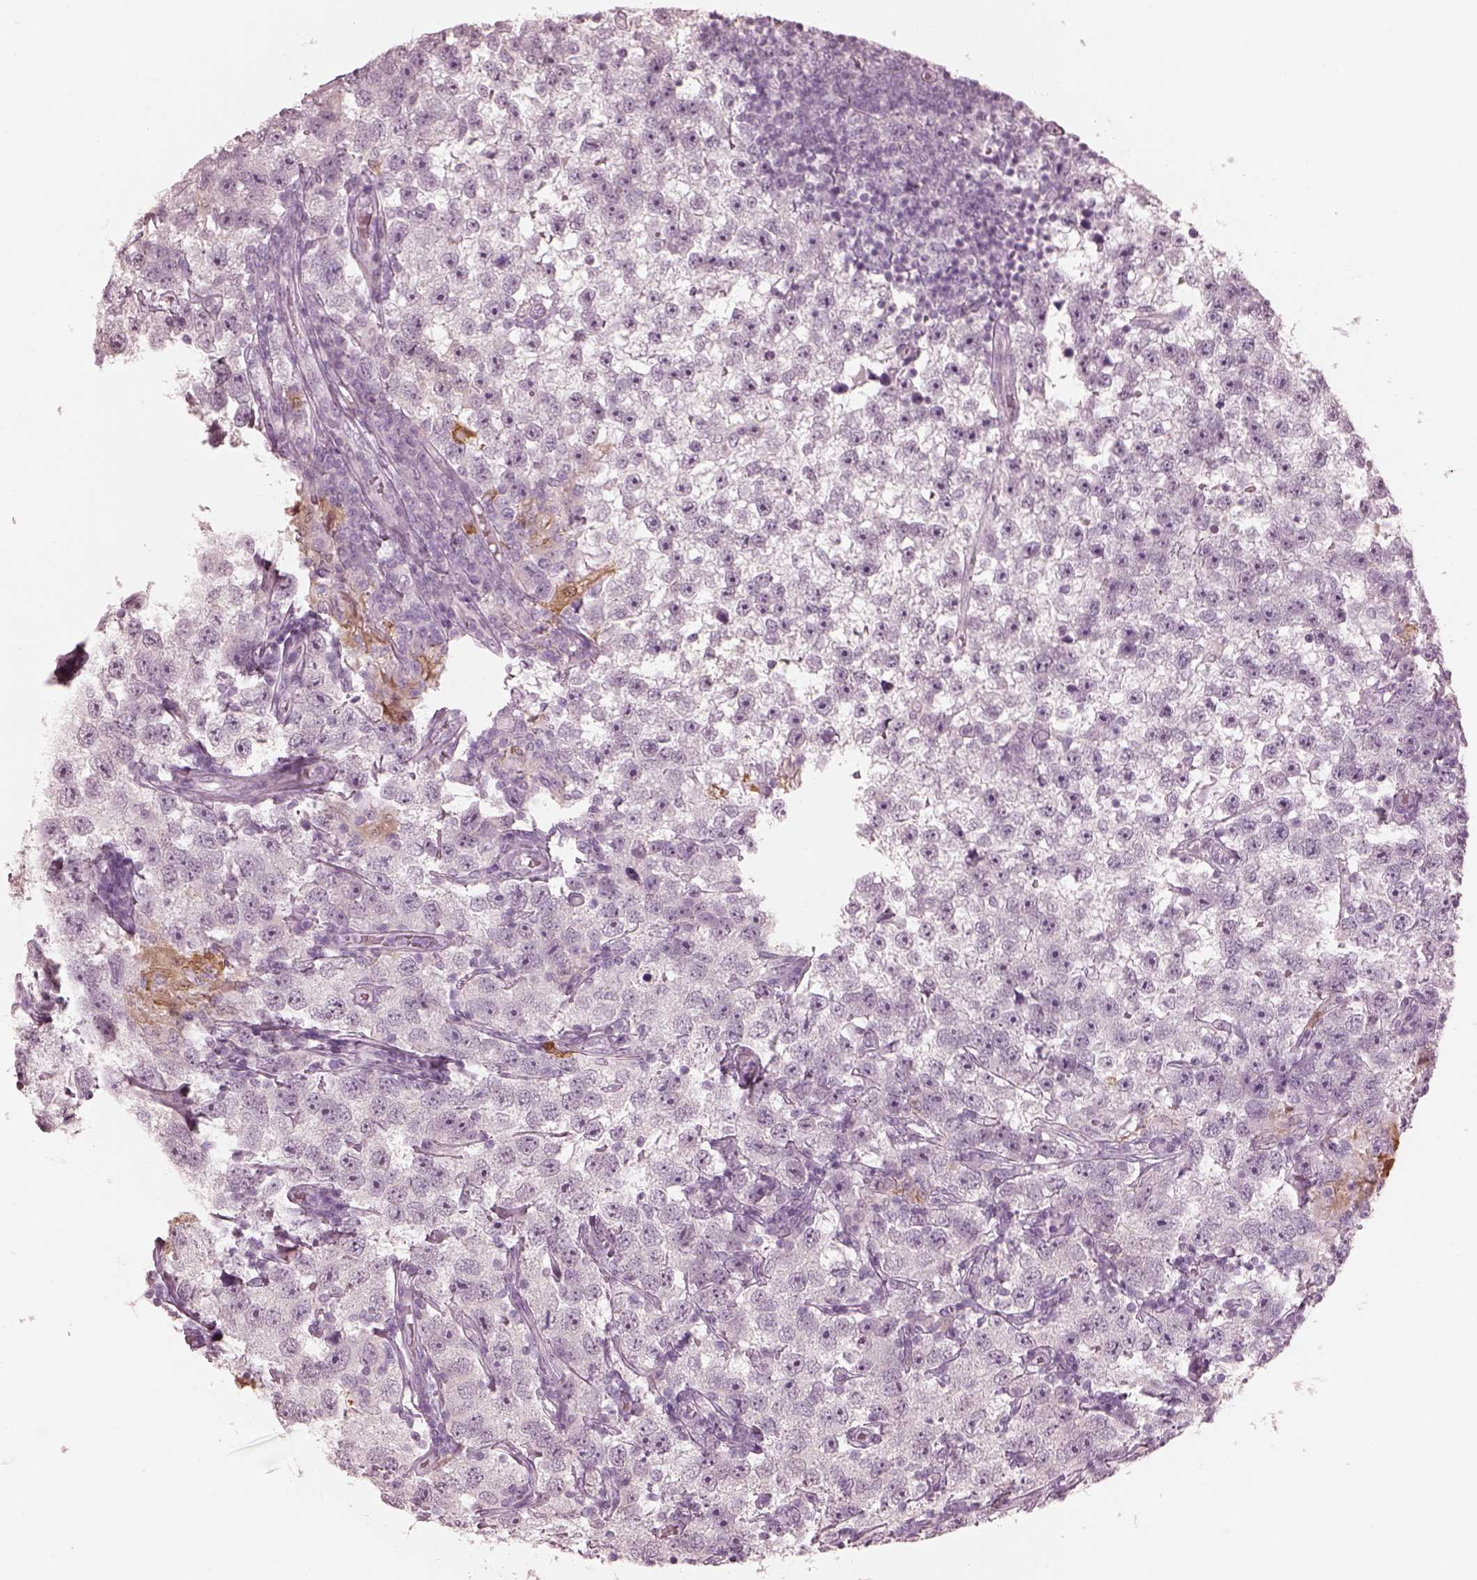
{"staining": {"intensity": "negative", "quantity": "none", "location": "none"}, "tissue": "testis cancer", "cell_type": "Tumor cells", "image_type": "cancer", "snomed": [{"axis": "morphology", "description": "Seminoma, NOS"}, {"axis": "topography", "description": "Testis"}], "caption": "Immunohistochemistry (IHC) micrograph of neoplastic tissue: human seminoma (testis) stained with DAB (3,3'-diaminobenzidine) demonstrates no significant protein expression in tumor cells.", "gene": "C2orf81", "patient": {"sex": "male", "age": 26}}